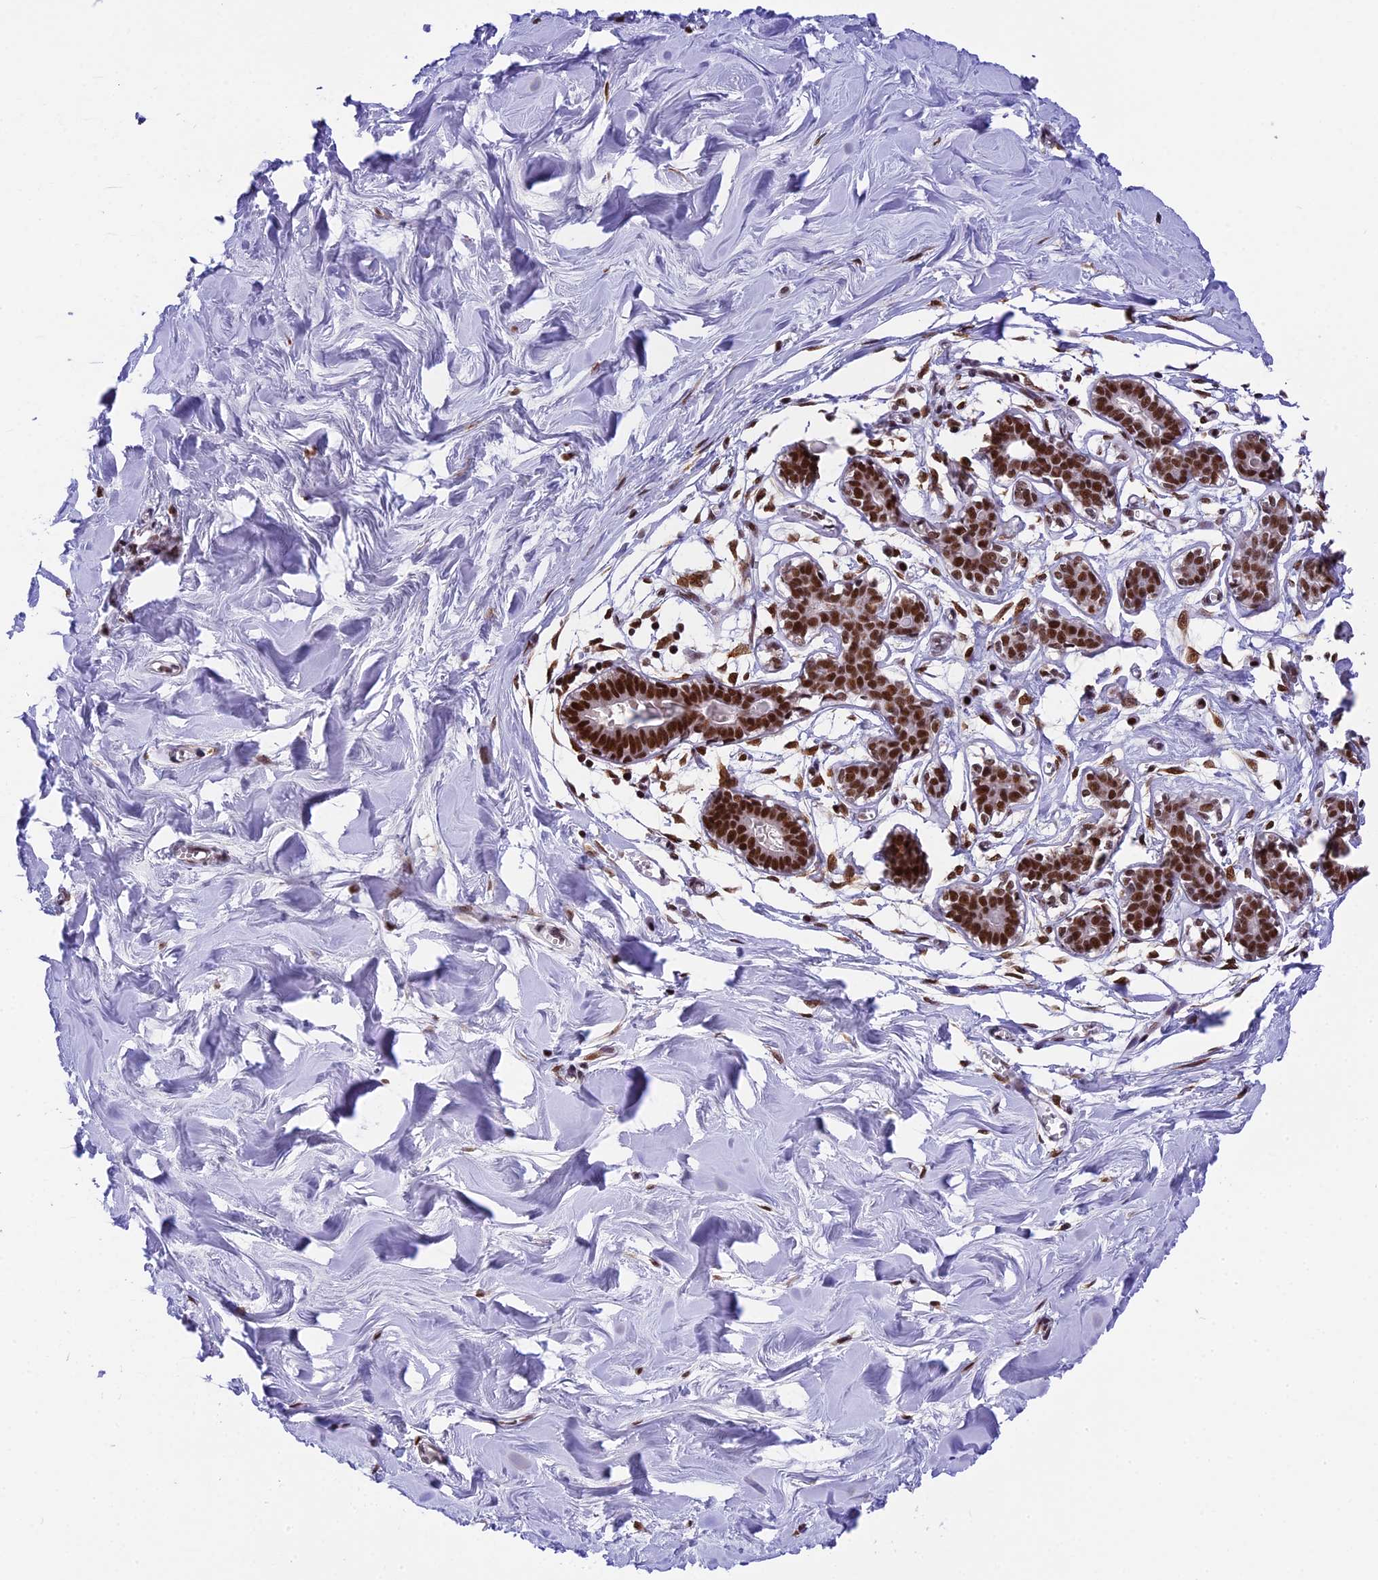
{"staining": {"intensity": "negative", "quantity": "none", "location": "none"}, "tissue": "breast", "cell_type": "Adipocytes", "image_type": "normal", "snomed": [{"axis": "morphology", "description": "Normal tissue, NOS"}, {"axis": "topography", "description": "Breast"}], "caption": "This is a histopathology image of immunohistochemistry (IHC) staining of normal breast, which shows no positivity in adipocytes. (DAB immunohistochemistry visualized using brightfield microscopy, high magnification).", "gene": "RAMACL", "patient": {"sex": "female", "age": 27}}